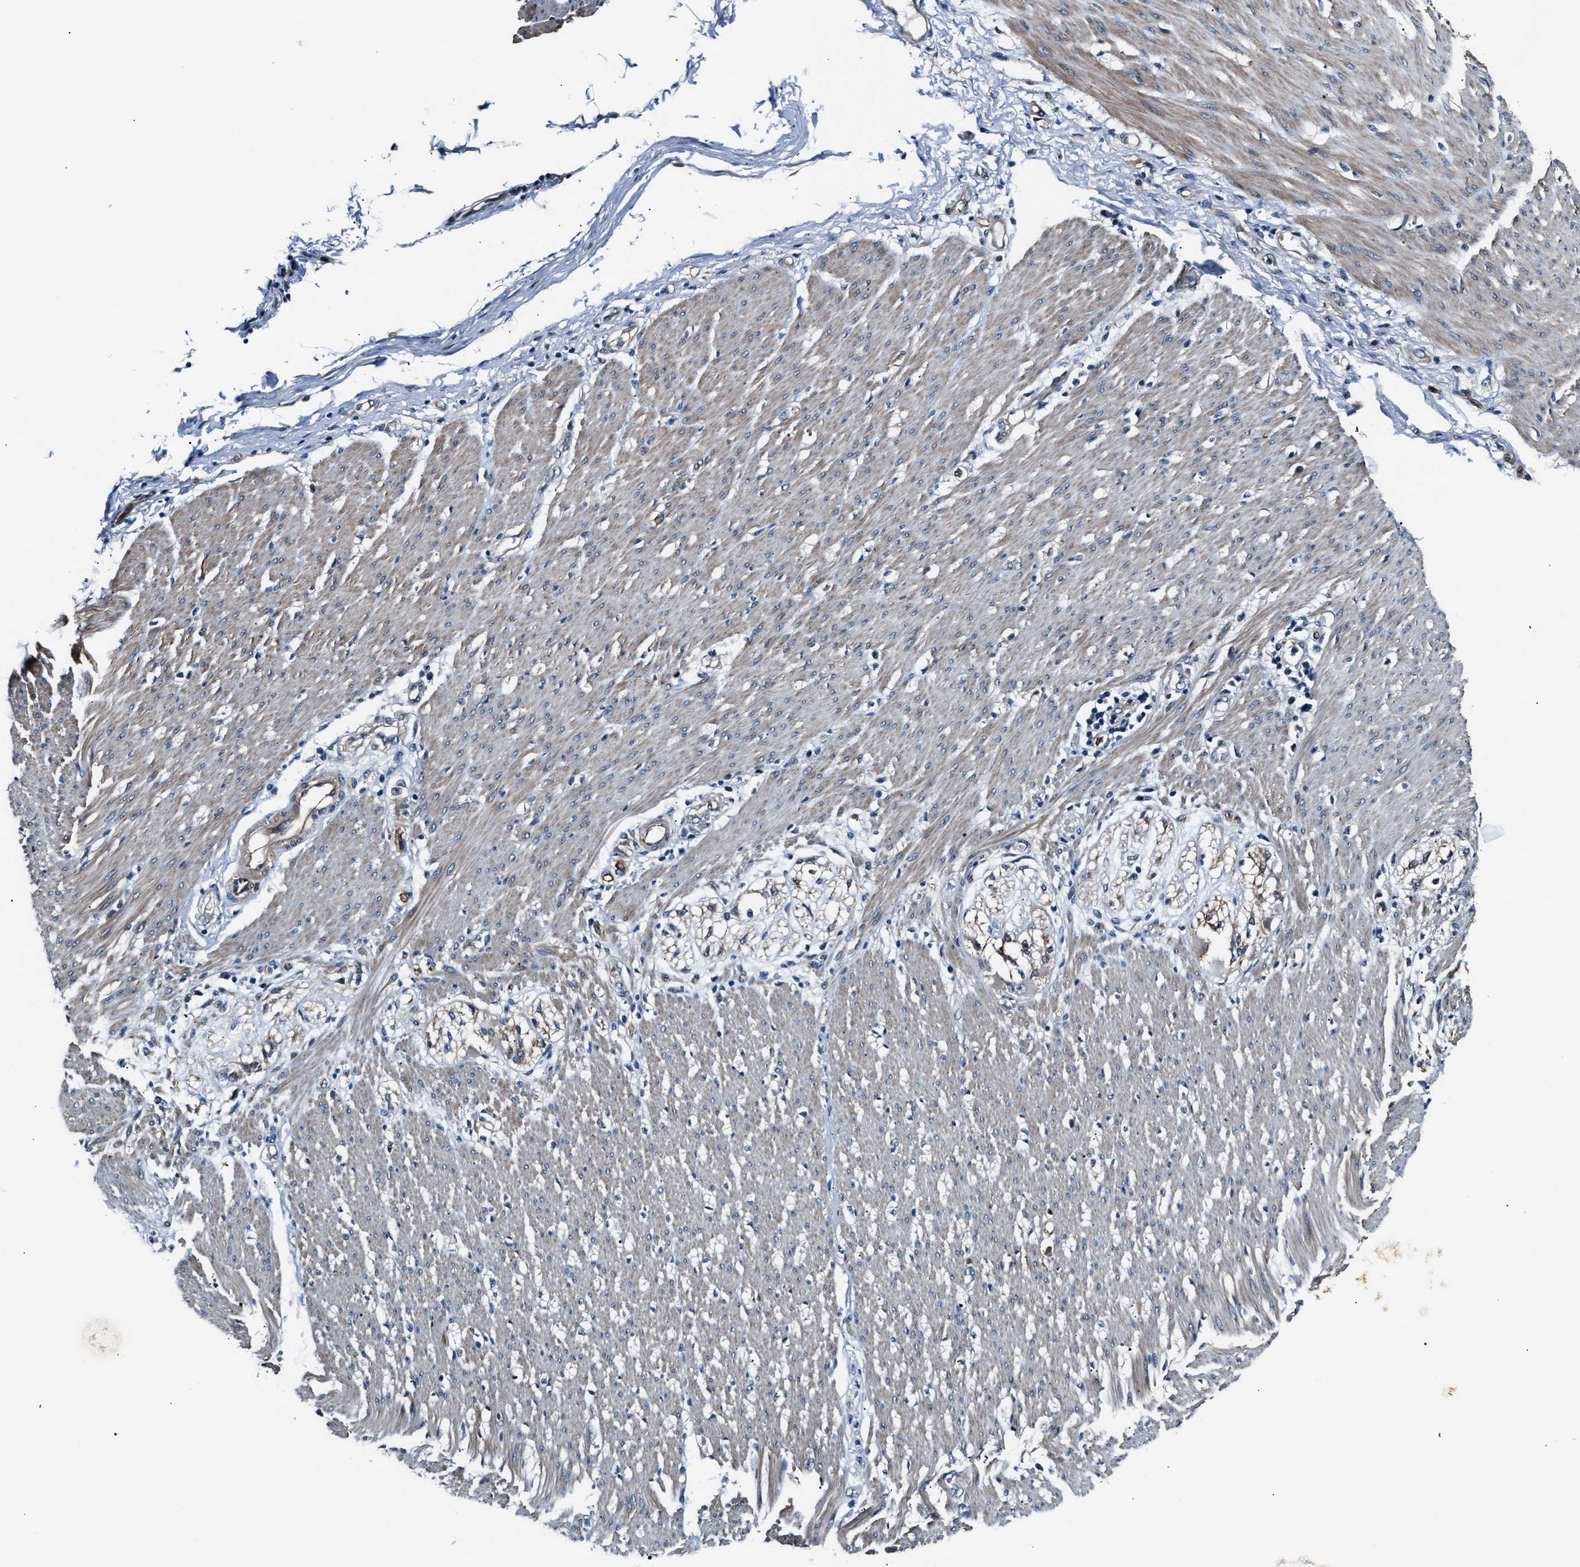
{"staining": {"intensity": "weak", "quantity": "25%-75%", "location": "cytoplasmic/membranous"}, "tissue": "adipose tissue", "cell_type": "Adipocytes", "image_type": "normal", "snomed": [{"axis": "morphology", "description": "Normal tissue, NOS"}, {"axis": "morphology", "description": "Adenocarcinoma, NOS"}, {"axis": "topography", "description": "Colon"}, {"axis": "topography", "description": "Peripheral nerve tissue"}], "caption": "DAB (3,3'-diaminobenzidine) immunohistochemical staining of unremarkable human adipose tissue demonstrates weak cytoplasmic/membranous protein positivity in approximately 25%-75% of adipocytes.", "gene": "MPDZ", "patient": {"sex": "male", "age": 14}}